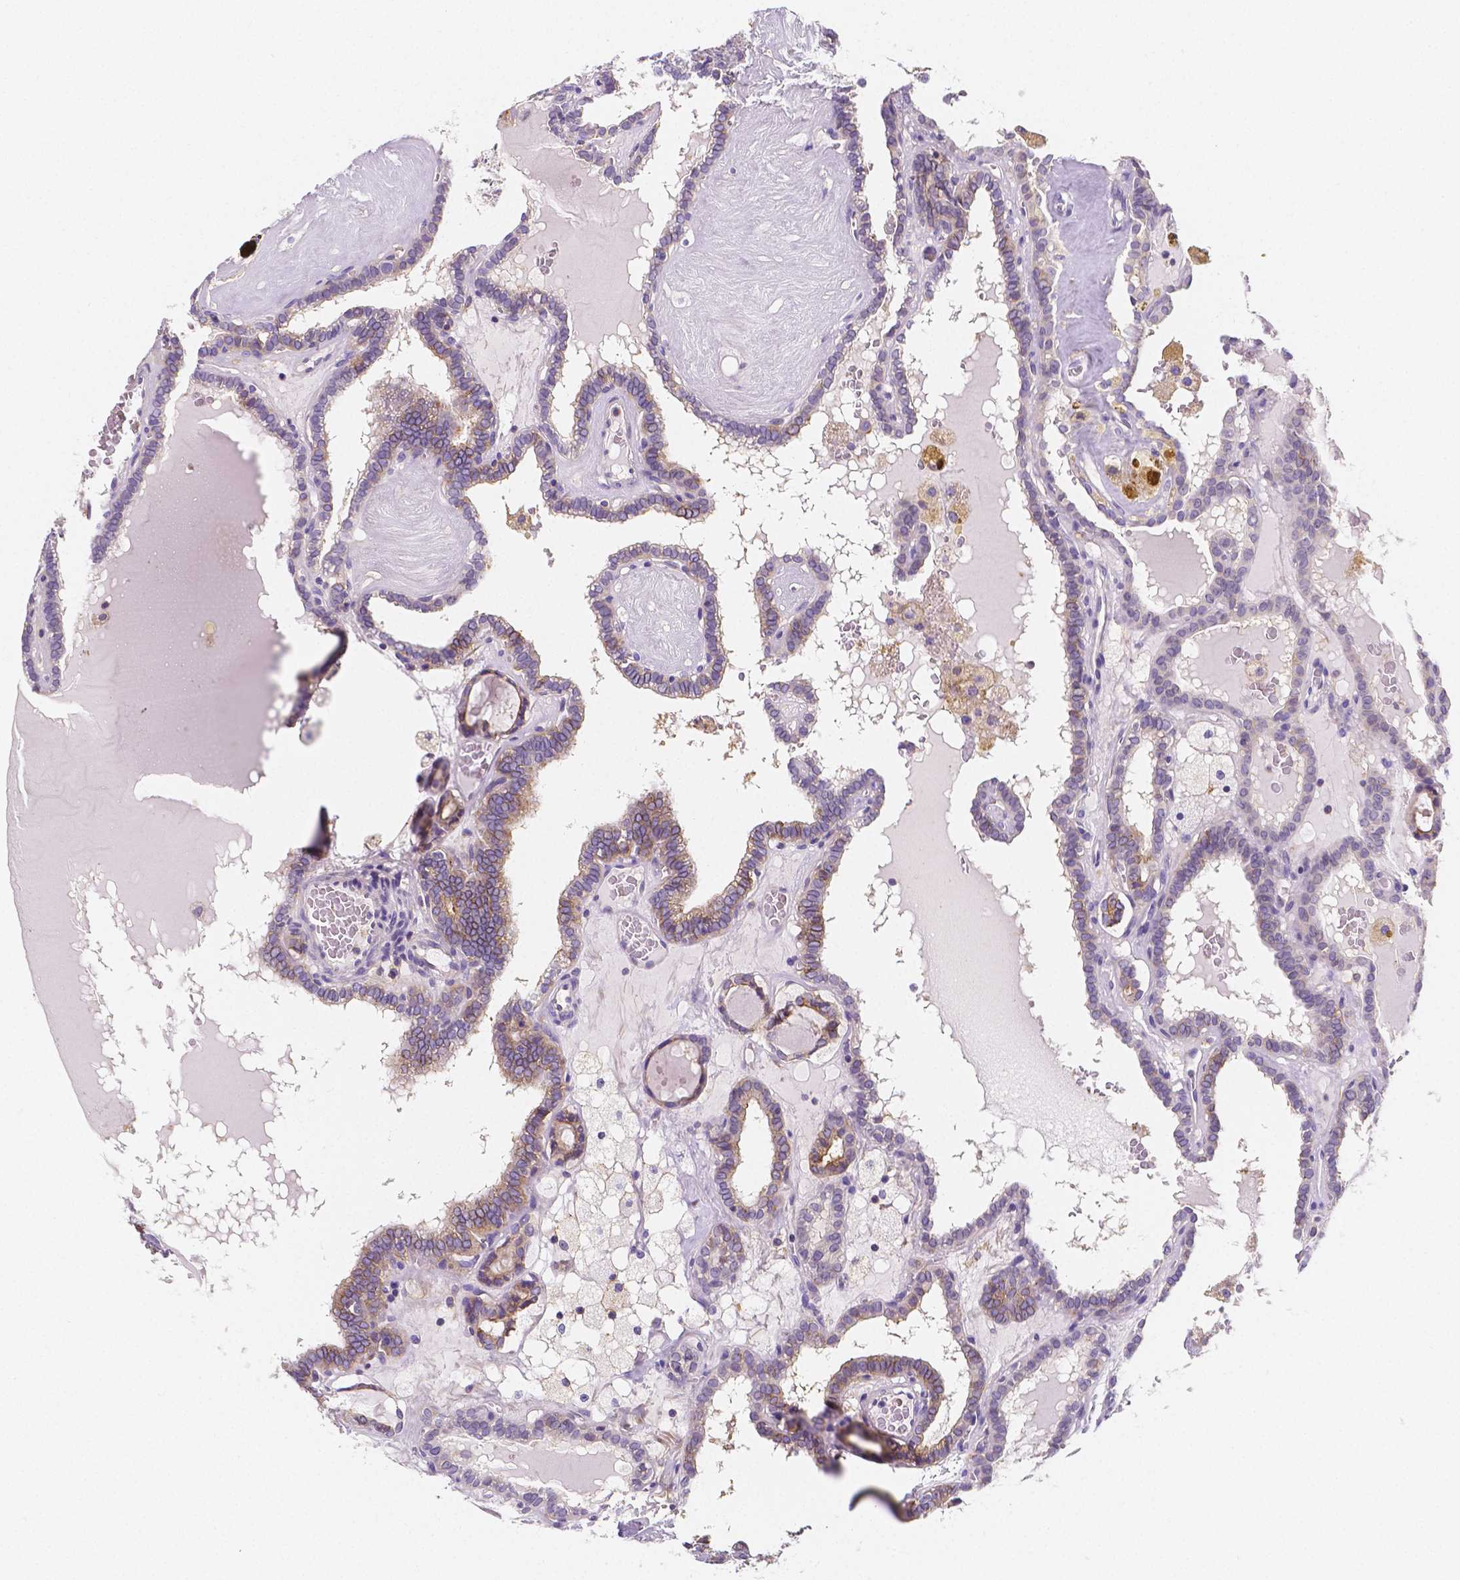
{"staining": {"intensity": "weak", "quantity": "<25%", "location": "cytoplasmic/membranous"}, "tissue": "thyroid cancer", "cell_type": "Tumor cells", "image_type": "cancer", "snomed": [{"axis": "morphology", "description": "Papillary adenocarcinoma, NOS"}, {"axis": "topography", "description": "Thyroid gland"}], "caption": "An IHC photomicrograph of thyroid cancer (papillary adenocarcinoma) is shown. There is no staining in tumor cells of thyroid cancer (papillary adenocarcinoma).", "gene": "GABRD", "patient": {"sex": "female", "age": 39}}